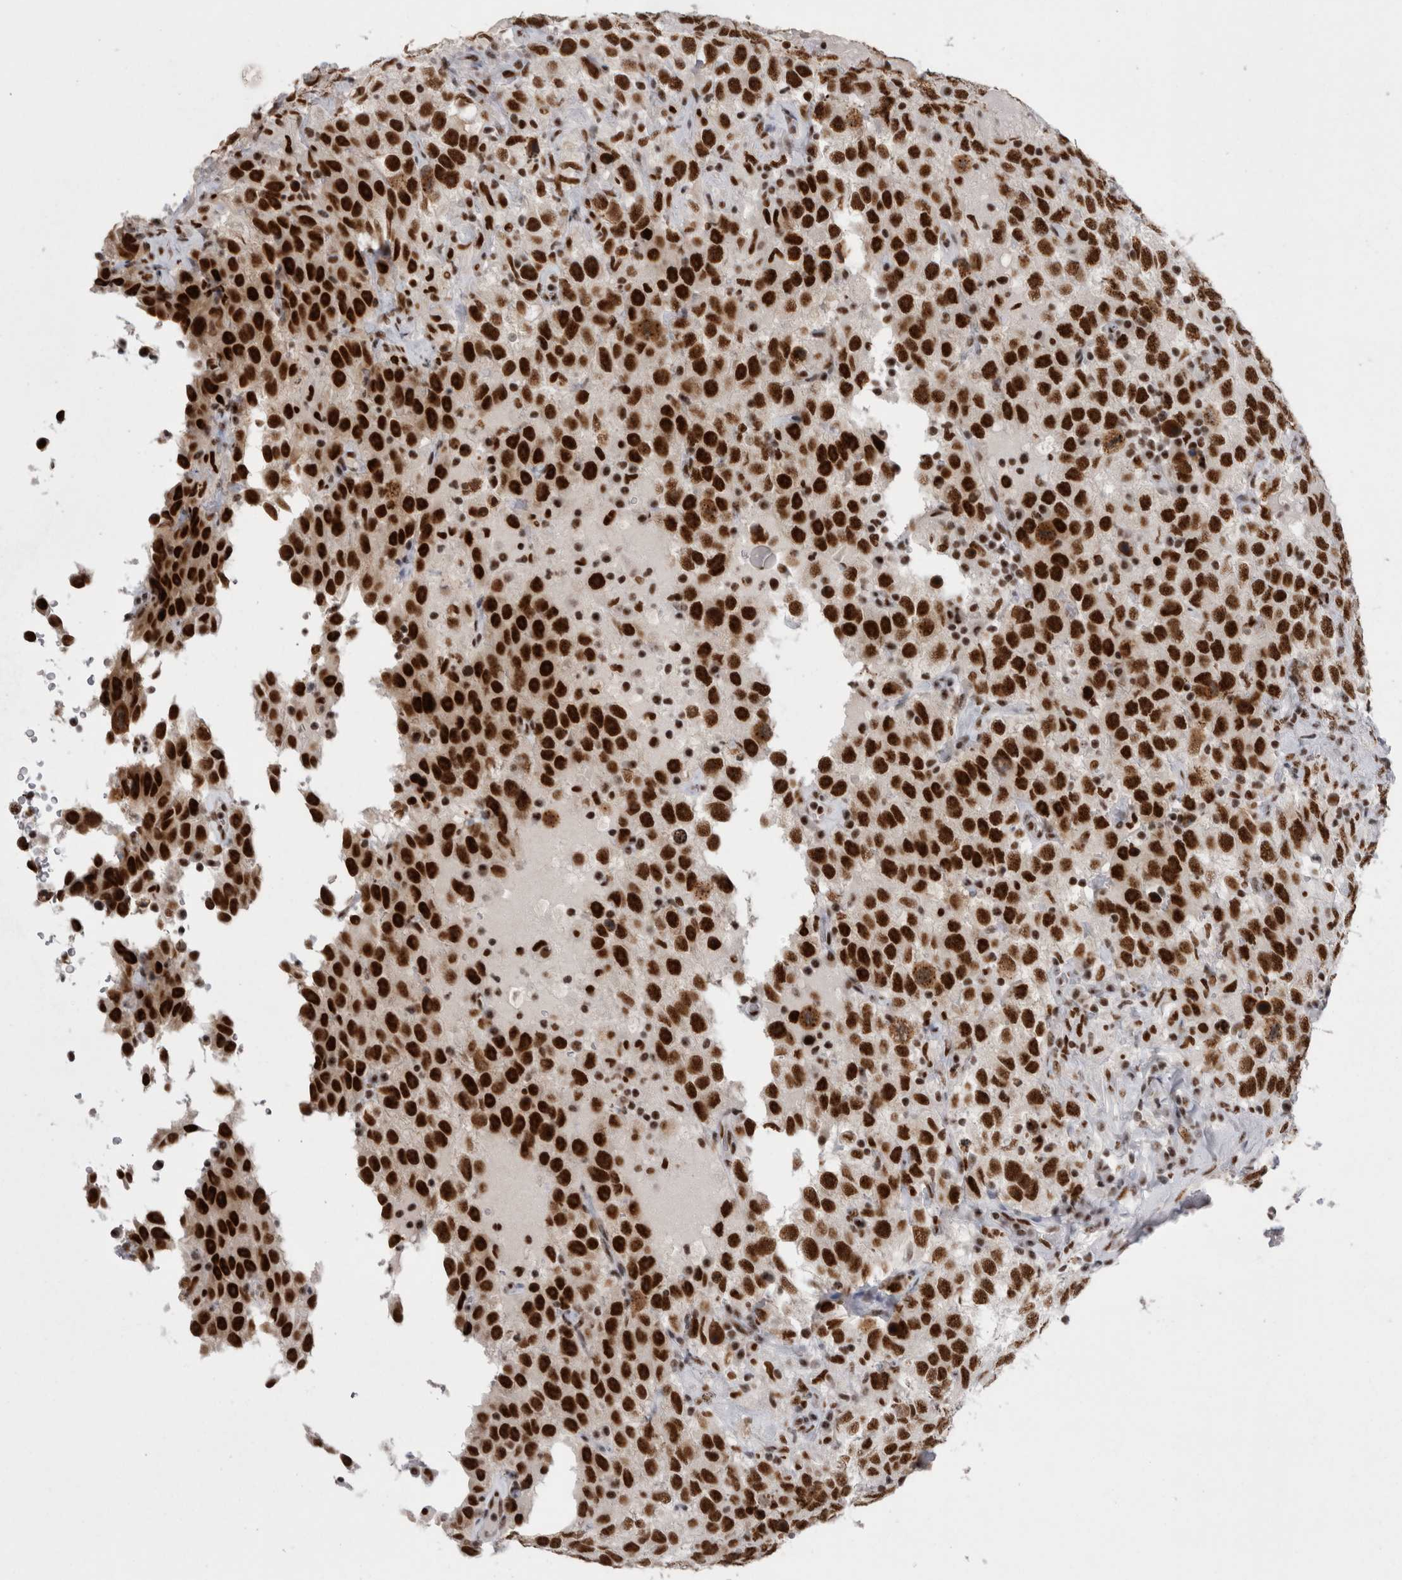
{"staining": {"intensity": "strong", "quantity": ">75%", "location": "nuclear"}, "tissue": "testis cancer", "cell_type": "Tumor cells", "image_type": "cancer", "snomed": [{"axis": "morphology", "description": "Seminoma, NOS"}, {"axis": "topography", "description": "Testis"}], "caption": "A brown stain shows strong nuclear positivity of a protein in testis cancer tumor cells.", "gene": "SNRNP40", "patient": {"sex": "male", "age": 41}}